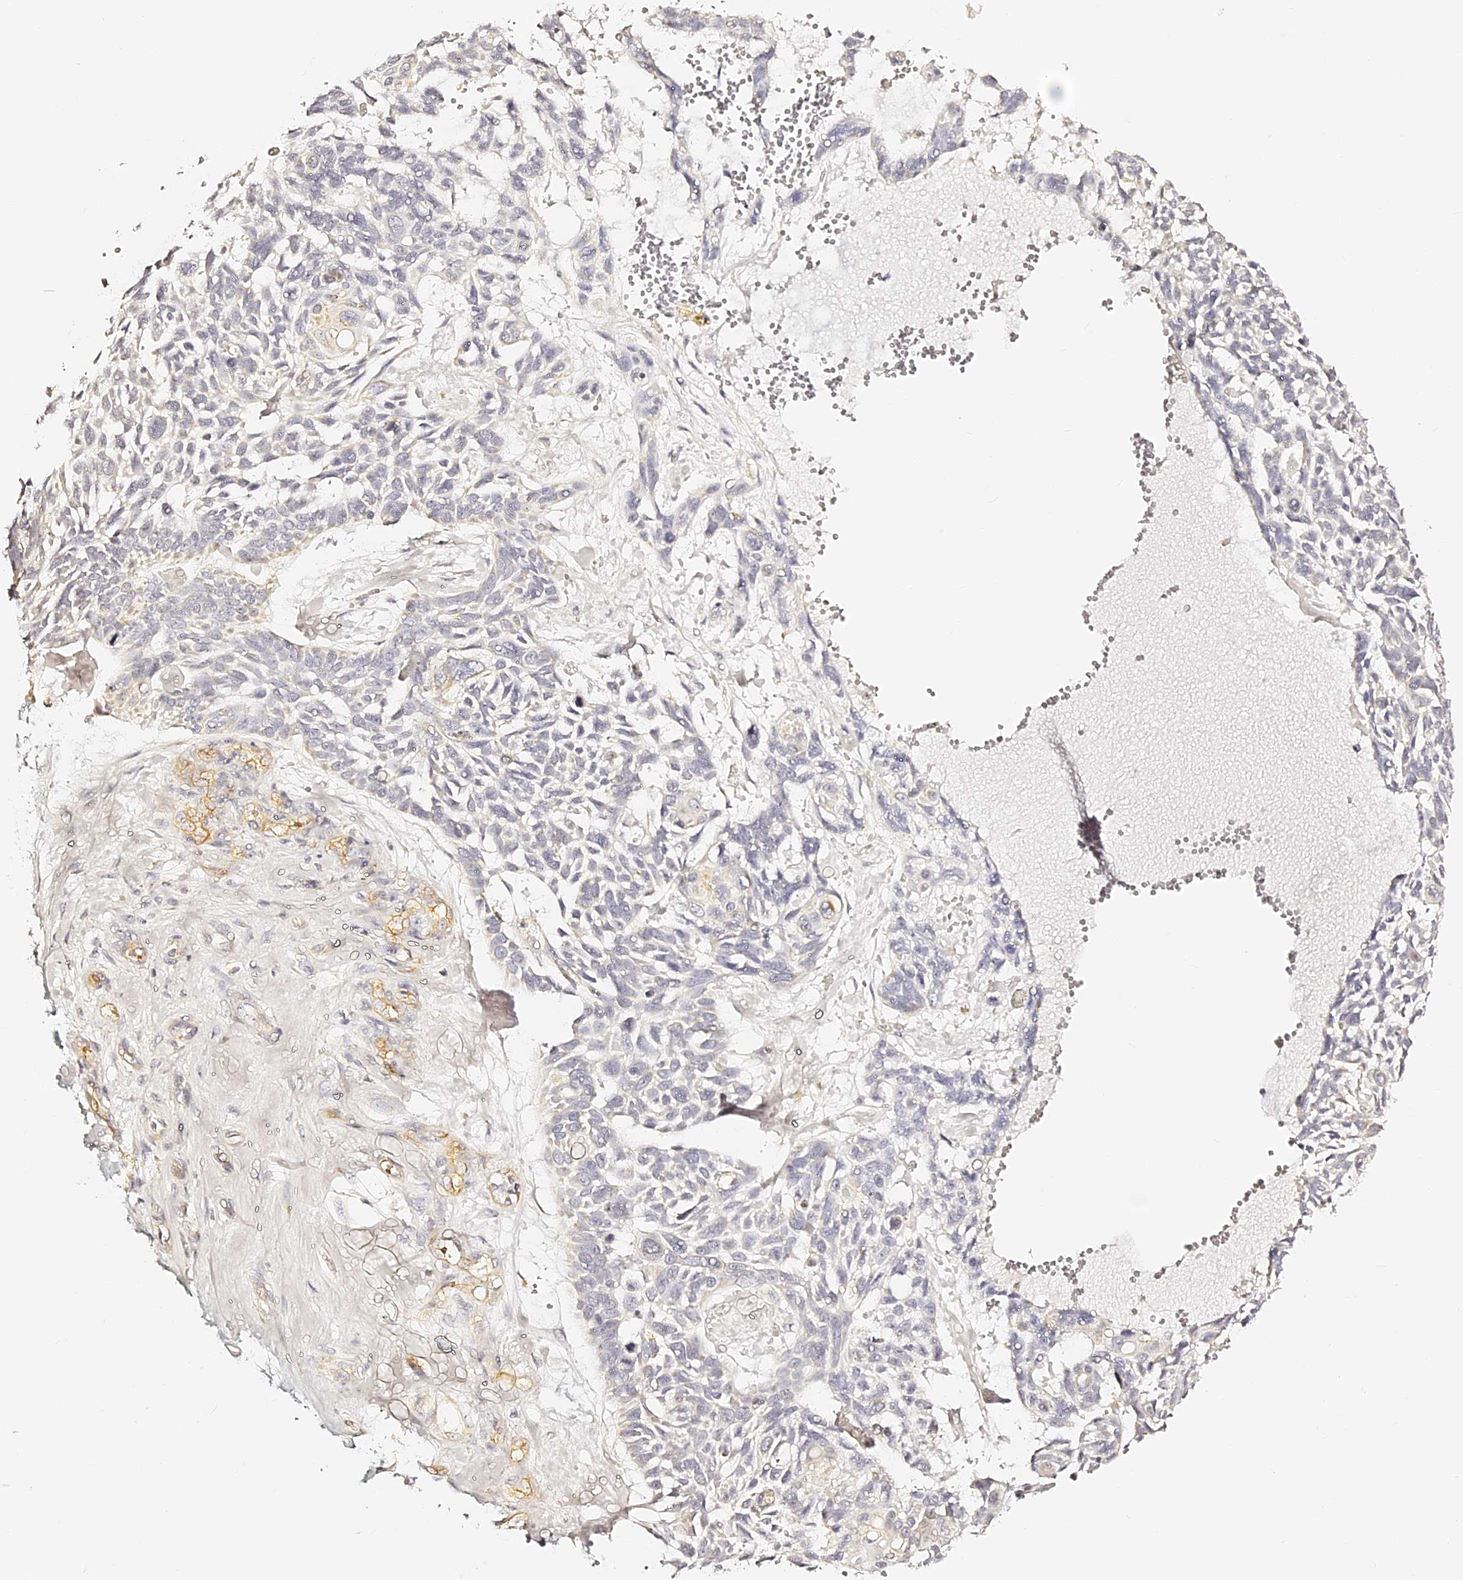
{"staining": {"intensity": "negative", "quantity": "none", "location": "none"}, "tissue": "skin cancer", "cell_type": "Tumor cells", "image_type": "cancer", "snomed": [{"axis": "morphology", "description": "Basal cell carcinoma"}, {"axis": "topography", "description": "Skin"}], "caption": "The immunohistochemistry (IHC) histopathology image has no significant positivity in tumor cells of skin cancer (basal cell carcinoma) tissue.", "gene": "SLC1A3", "patient": {"sex": "male", "age": 88}}